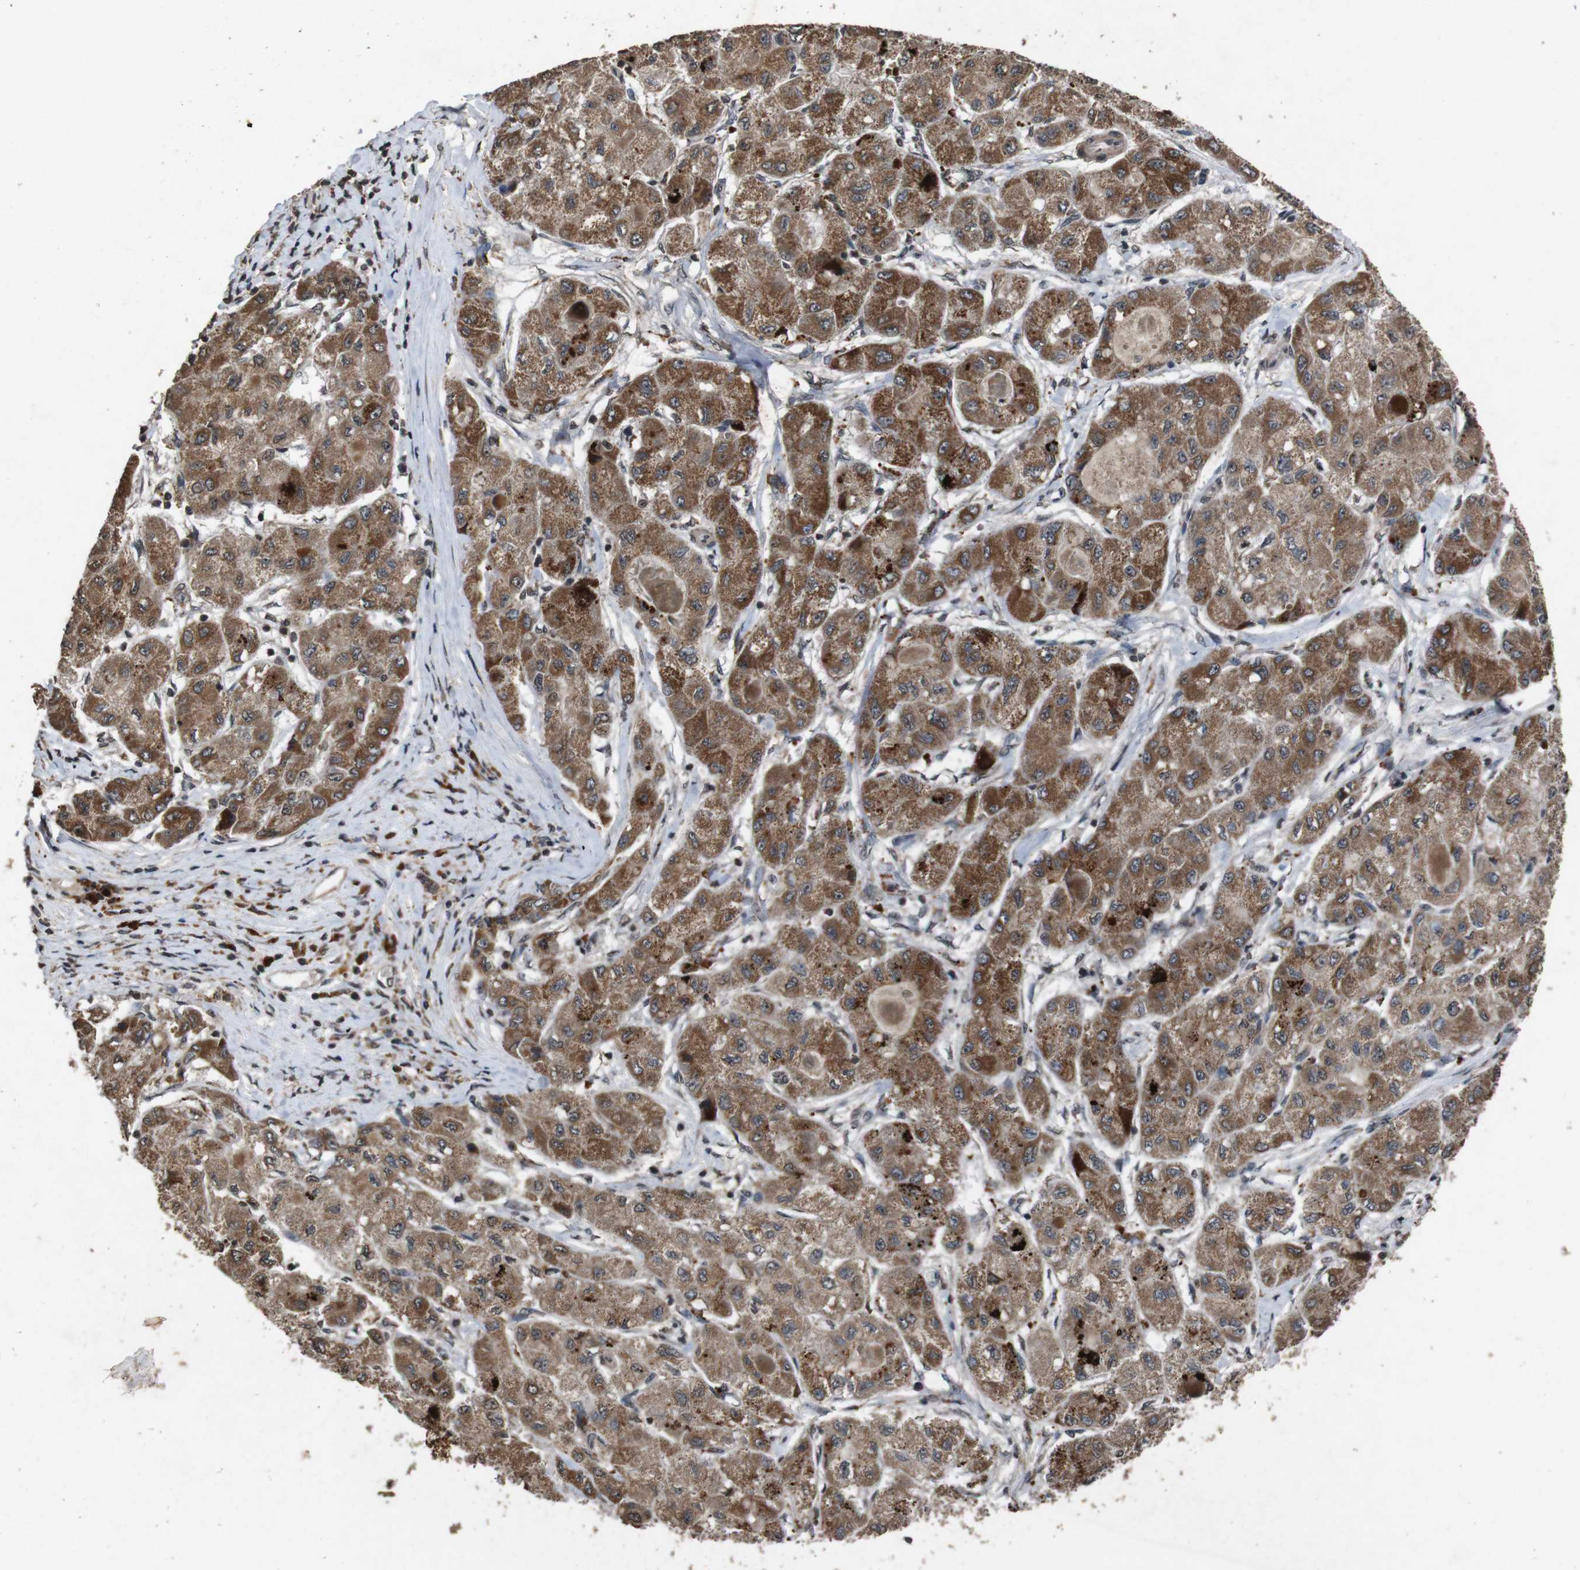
{"staining": {"intensity": "strong", "quantity": ">75%", "location": "cytoplasmic/membranous"}, "tissue": "liver cancer", "cell_type": "Tumor cells", "image_type": "cancer", "snomed": [{"axis": "morphology", "description": "Carcinoma, Hepatocellular, NOS"}, {"axis": "topography", "description": "Liver"}], "caption": "Strong cytoplasmic/membranous staining for a protein is identified in approximately >75% of tumor cells of hepatocellular carcinoma (liver) using IHC.", "gene": "SORL1", "patient": {"sex": "male", "age": 80}}